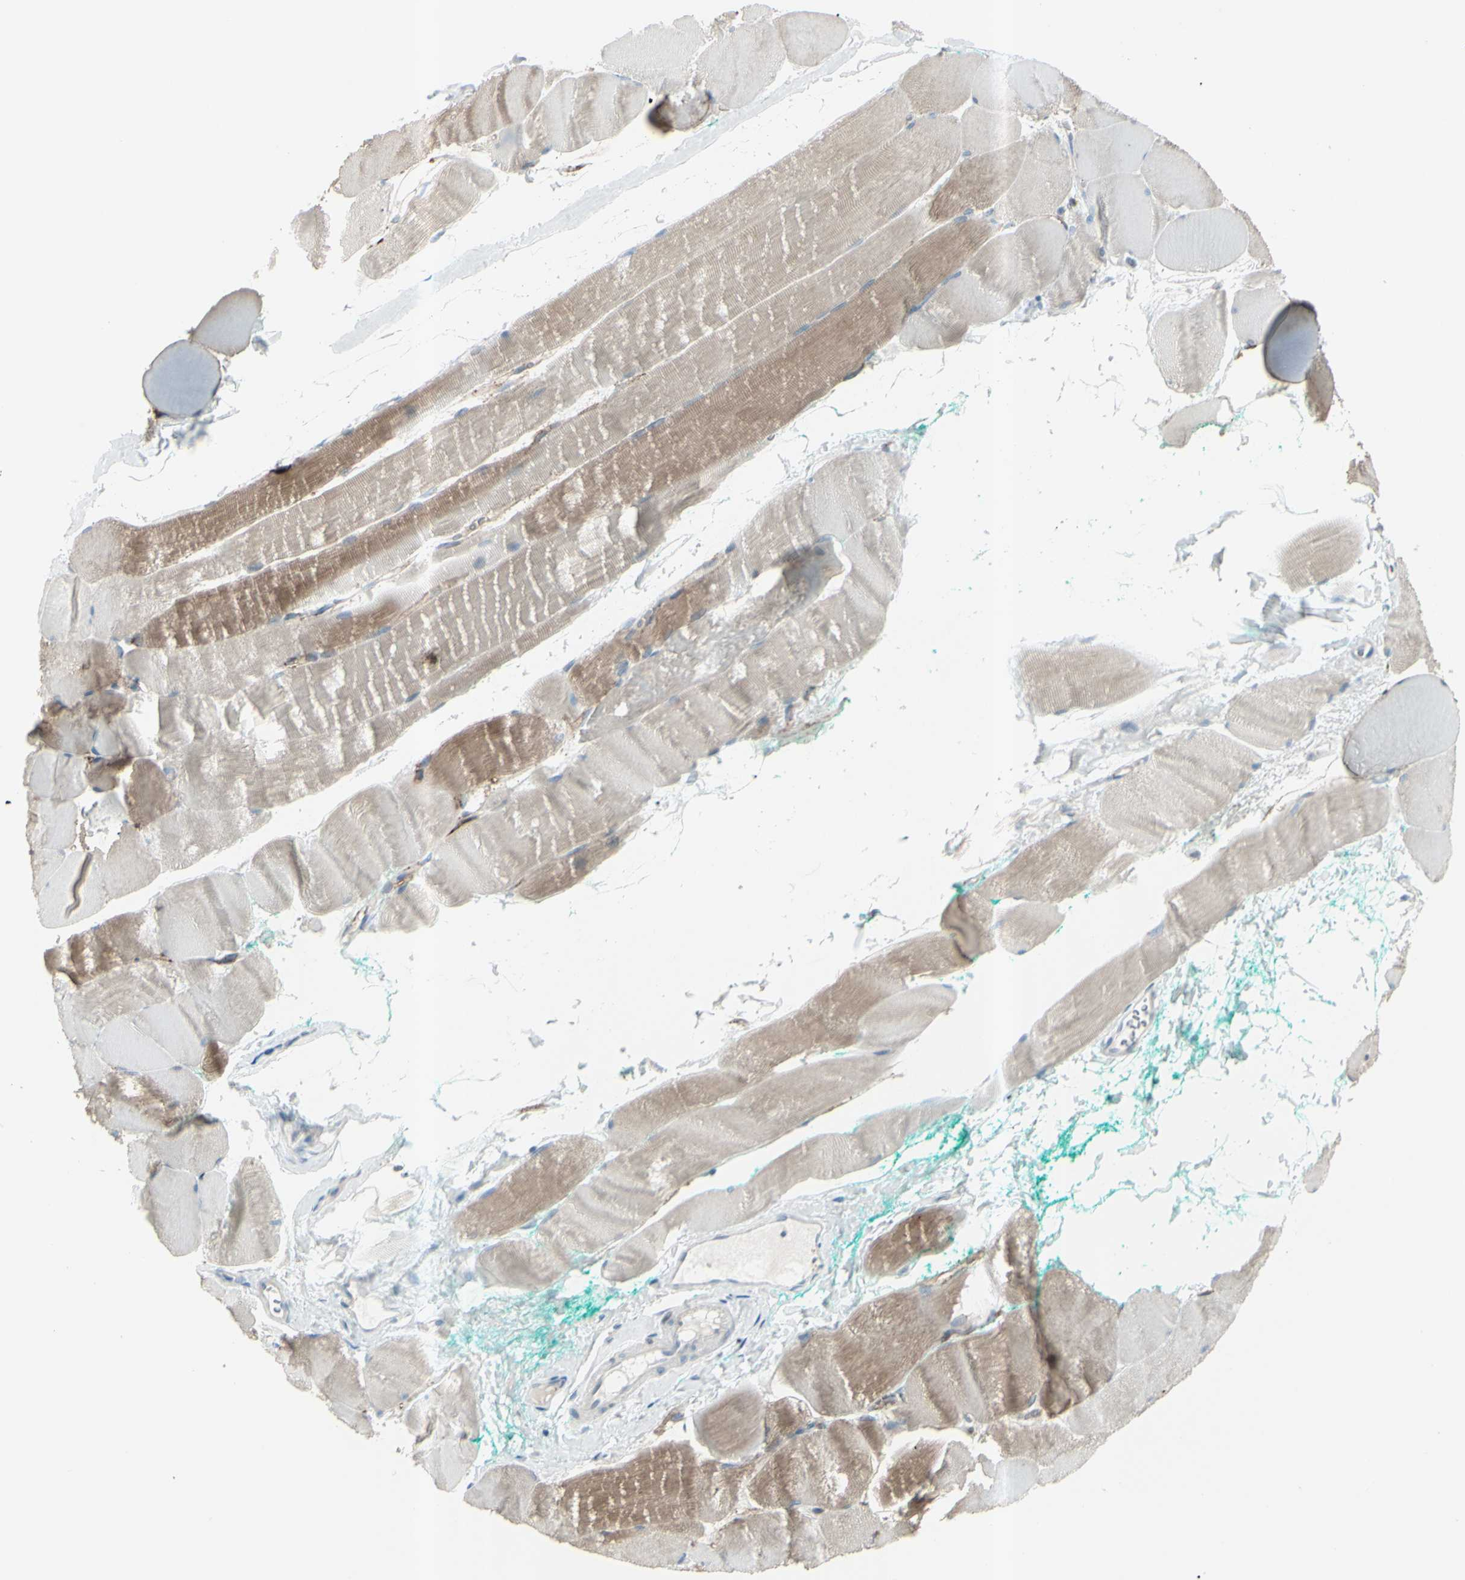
{"staining": {"intensity": "moderate", "quantity": ">75%", "location": "cytoplasmic/membranous"}, "tissue": "skeletal muscle", "cell_type": "Myocytes", "image_type": "normal", "snomed": [{"axis": "morphology", "description": "Normal tissue, NOS"}, {"axis": "morphology", "description": "Squamous cell carcinoma, NOS"}, {"axis": "topography", "description": "Skeletal muscle"}], "caption": "Skeletal muscle was stained to show a protein in brown. There is medium levels of moderate cytoplasmic/membranous staining in about >75% of myocytes. (DAB (3,3'-diaminobenzidine) IHC with brightfield microscopy, high magnification).", "gene": "GPR34", "patient": {"sex": "male", "age": 51}}